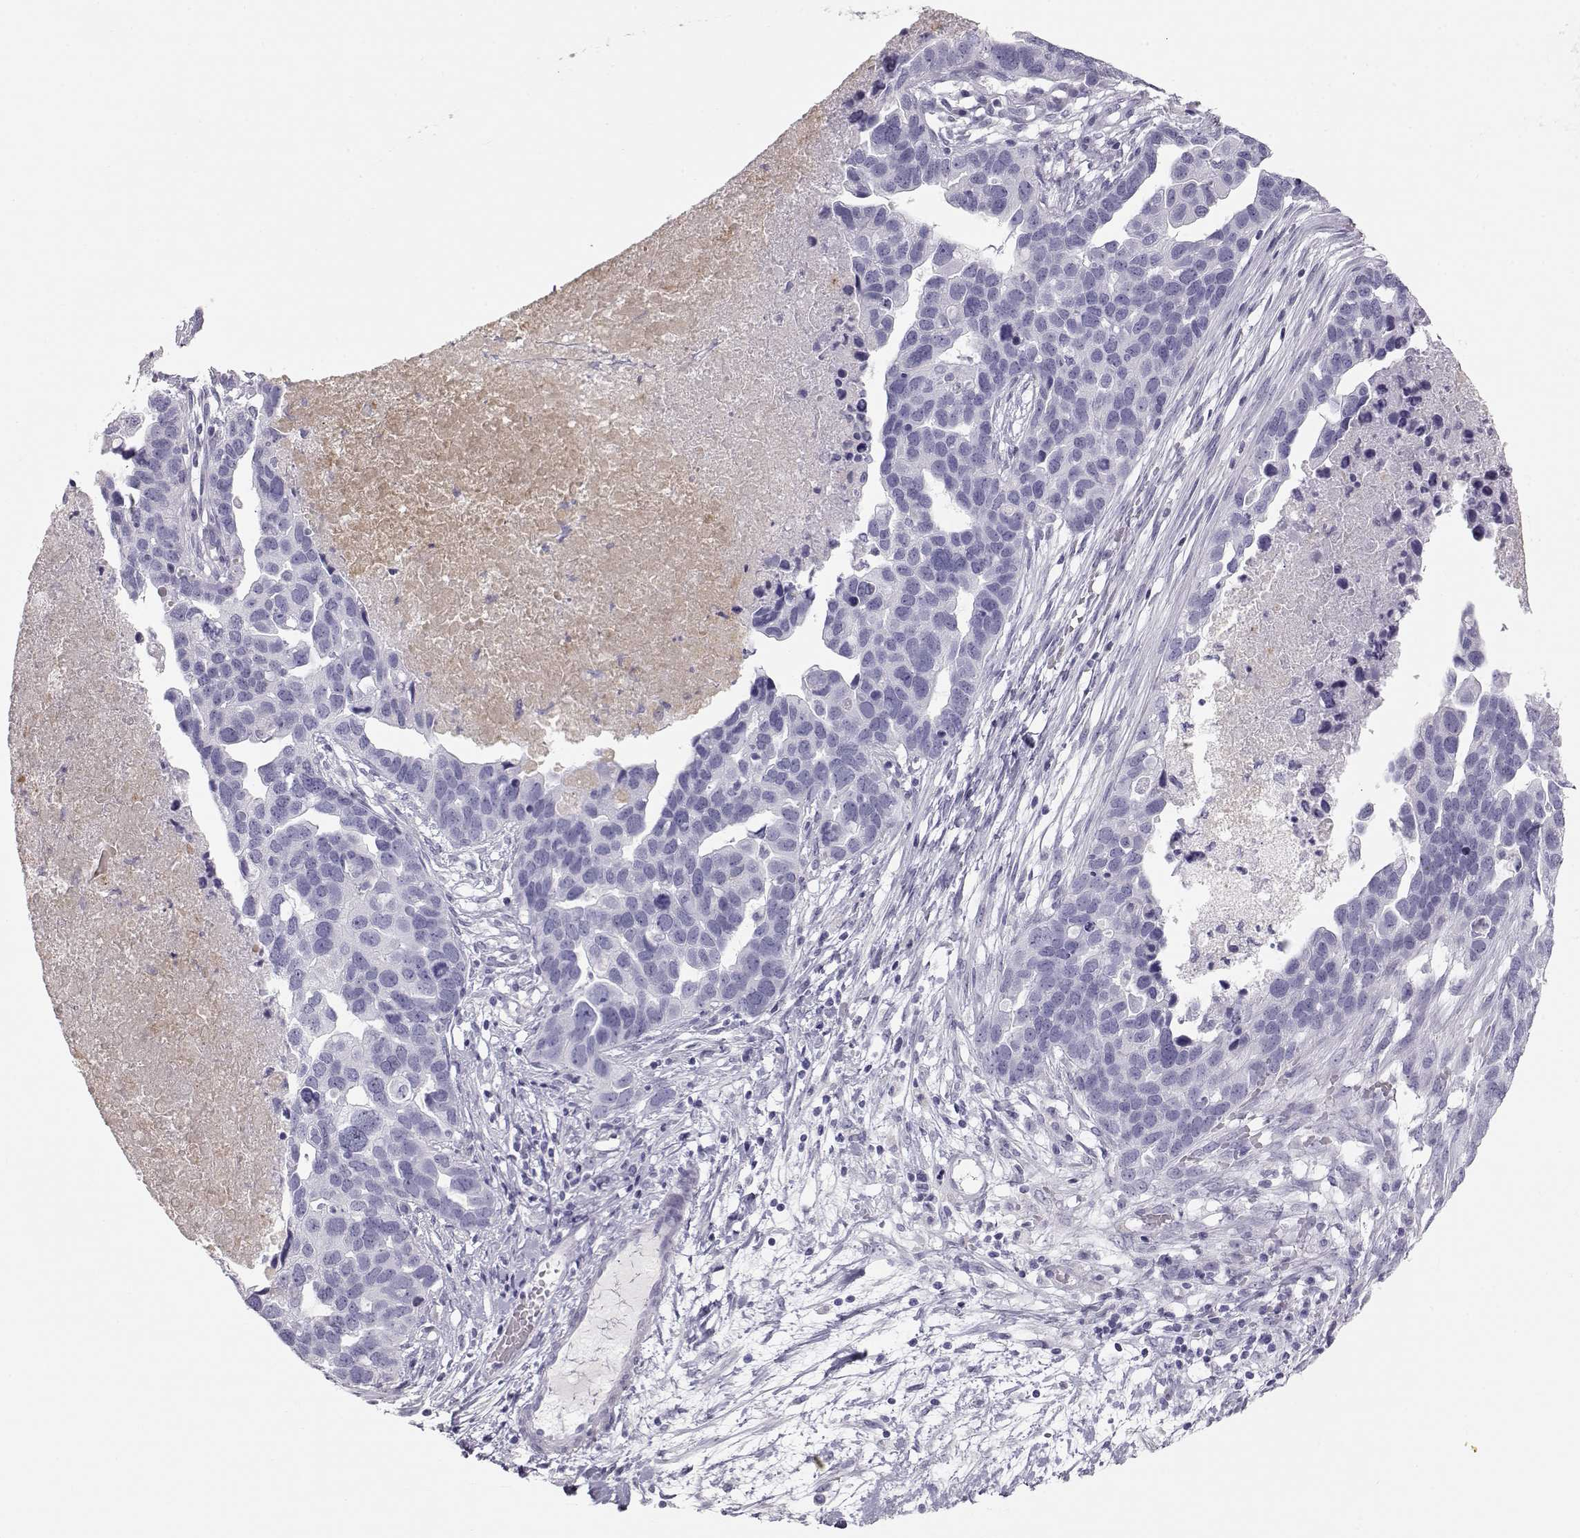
{"staining": {"intensity": "negative", "quantity": "none", "location": "none"}, "tissue": "ovarian cancer", "cell_type": "Tumor cells", "image_type": "cancer", "snomed": [{"axis": "morphology", "description": "Cystadenocarcinoma, serous, NOS"}, {"axis": "topography", "description": "Ovary"}], "caption": "Serous cystadenocarcinoma (ovarian) was stained to show a protein in brown. There is no significant positivity in tumor cells.", "gene": "MIP", "patient": {"sex": "female", "age": 54}}